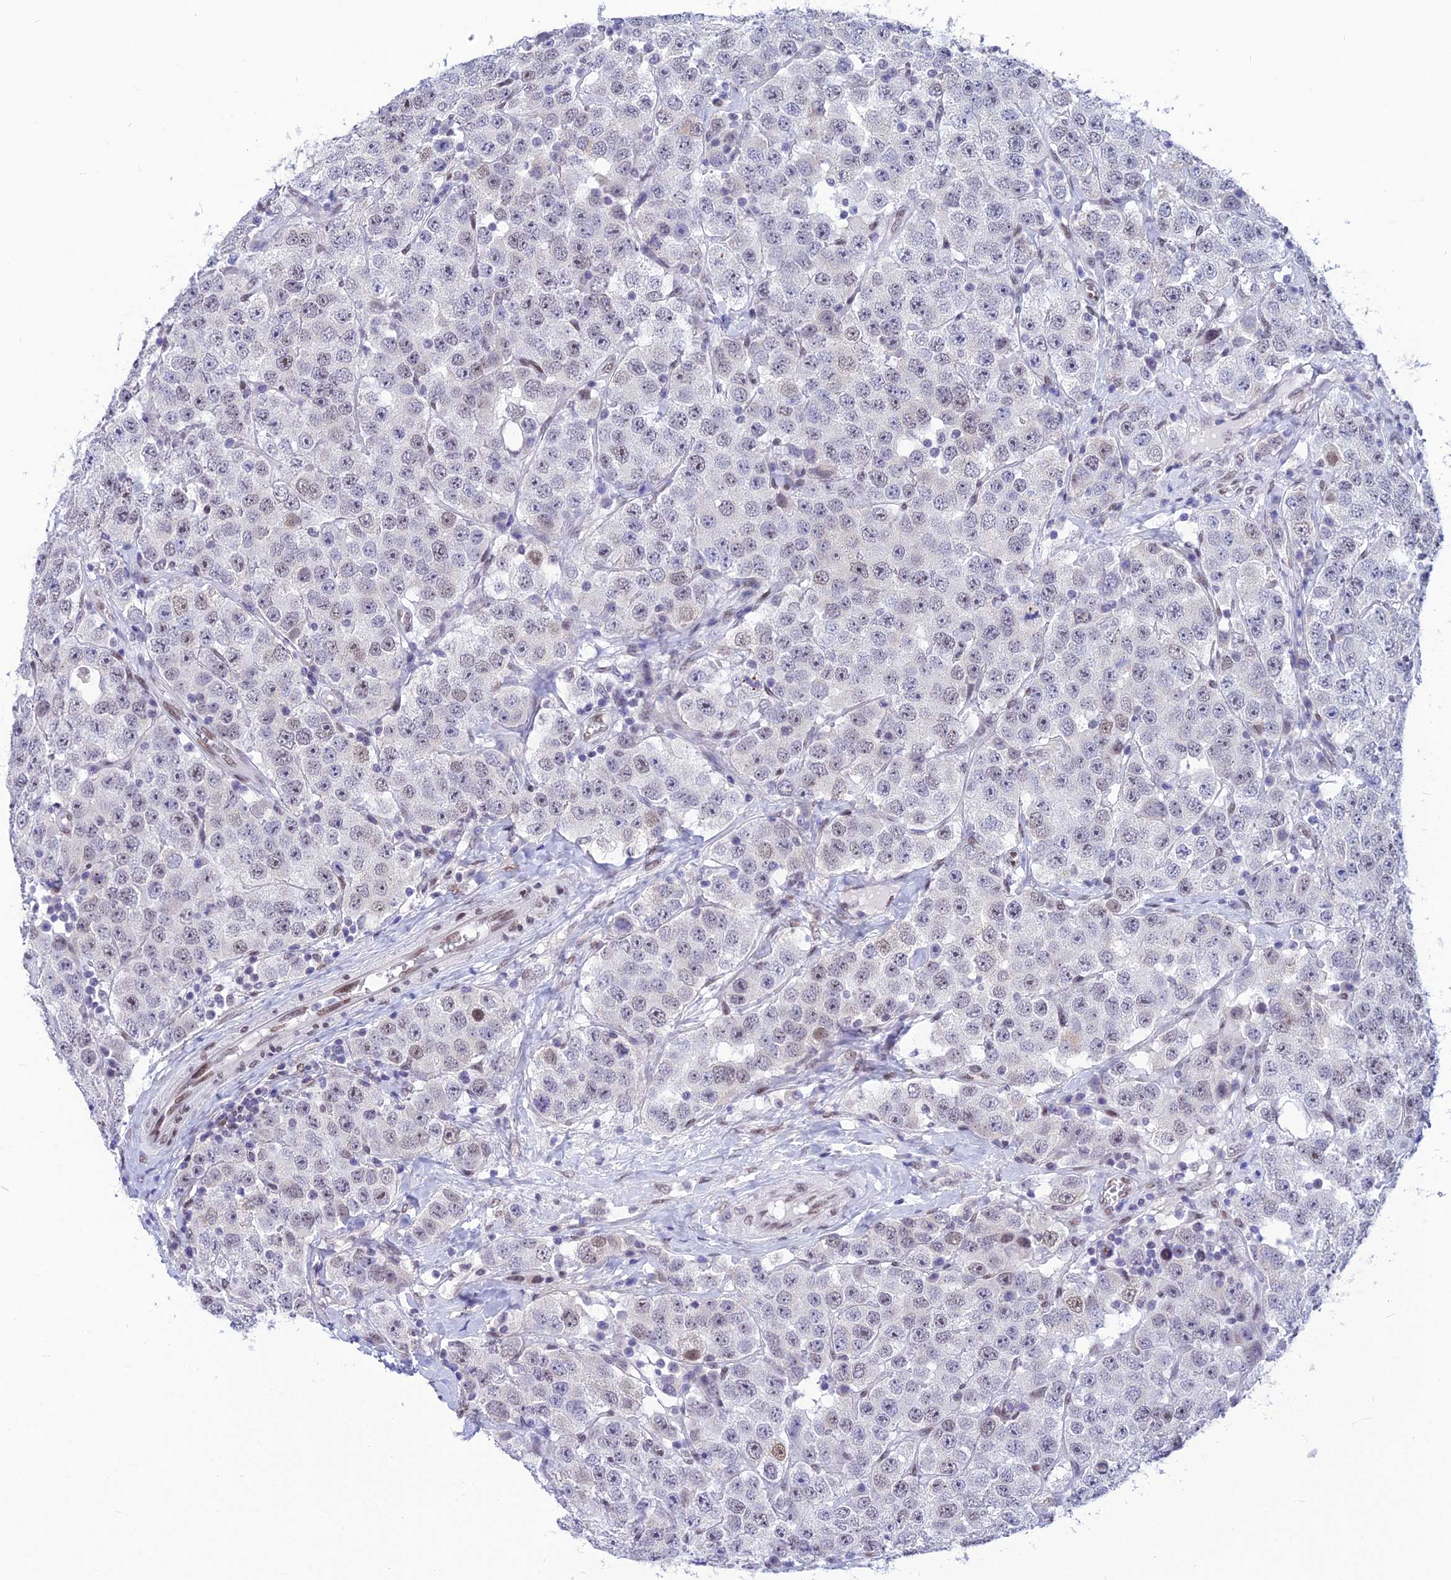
{"staining": {"intensity": "negative", "quantity": "none", "location": "none"}, "tissue": "testis cancer", "cell_type": "Tumor cells", "image_type": "cancer", "snomed": [{"axis": "morphology", "description": "Seminoma, NOS"}, {"axis": "topography", "description": "Testis"}], "caption": "DAB immunohistochemical staining of seminoma (testis) reveals no significant staining in tumor cells. Brightfield microscopy of immunohistochemistry stained with DAB (3,3'-diaminobenzidine) (brown) and hematoxylin (blue), captured at high magnification.", "gene": "KCTD13", "patient": {"sex": "male", "age": 28}}